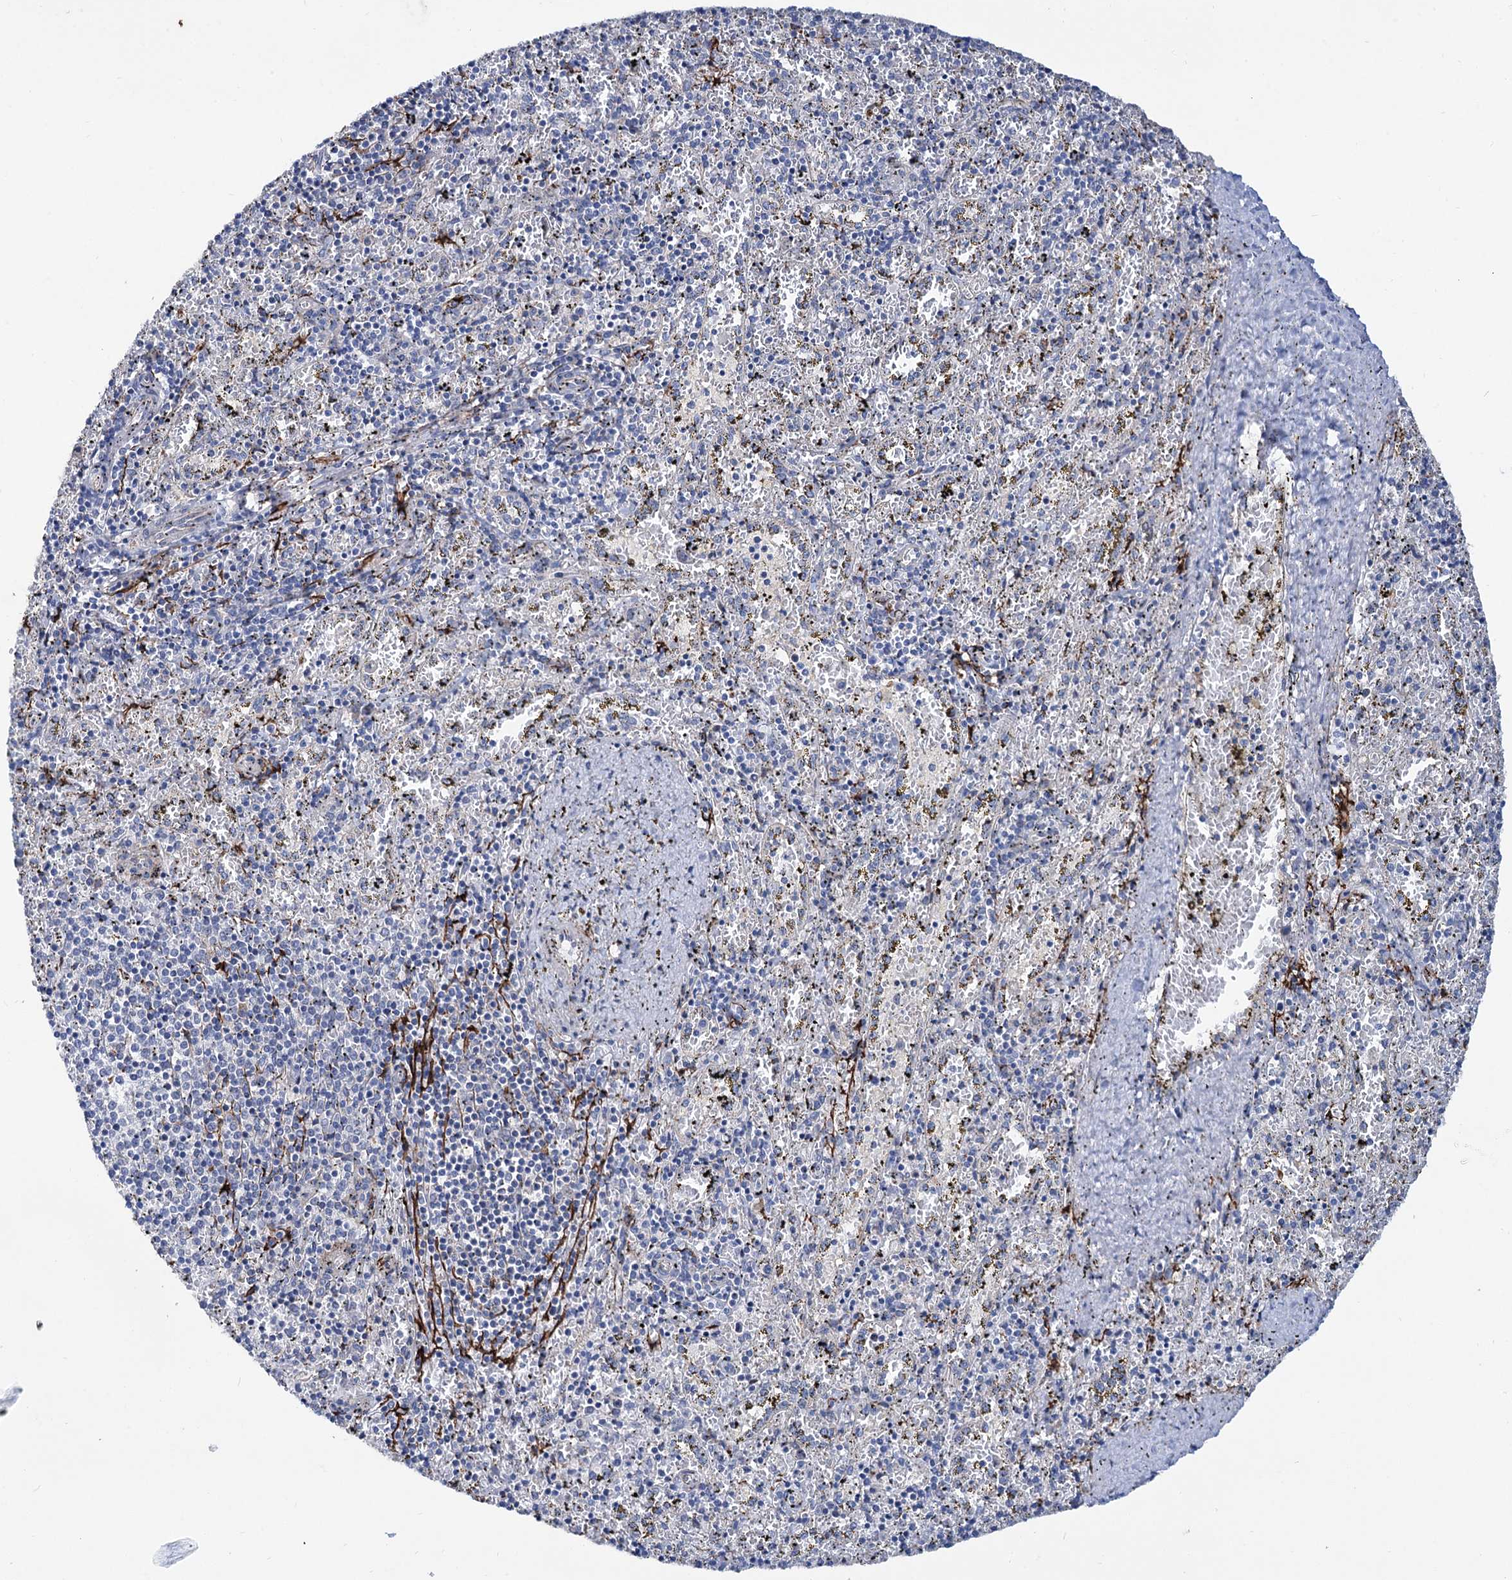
{"staining": {"intensity": "negative", "quantity": "none", "location": "none"}, "tissue": "spleen", "cell_type": "Cells in red pulp", "image_type": "normal", "snomed": [{"axis": "morphology", "description": "Normal tissue, NOS"}, {"axis": "topography", "description": "Spleen"}], "caption": "Immunohistochemistry (IHC) photomicrograph of unremarkable human spleen stained for a protein (brown), which demonstrates no staining in cells in red pulp.", "gene": "TRIM55", "patient": {"sex": "male", "age": 11}}